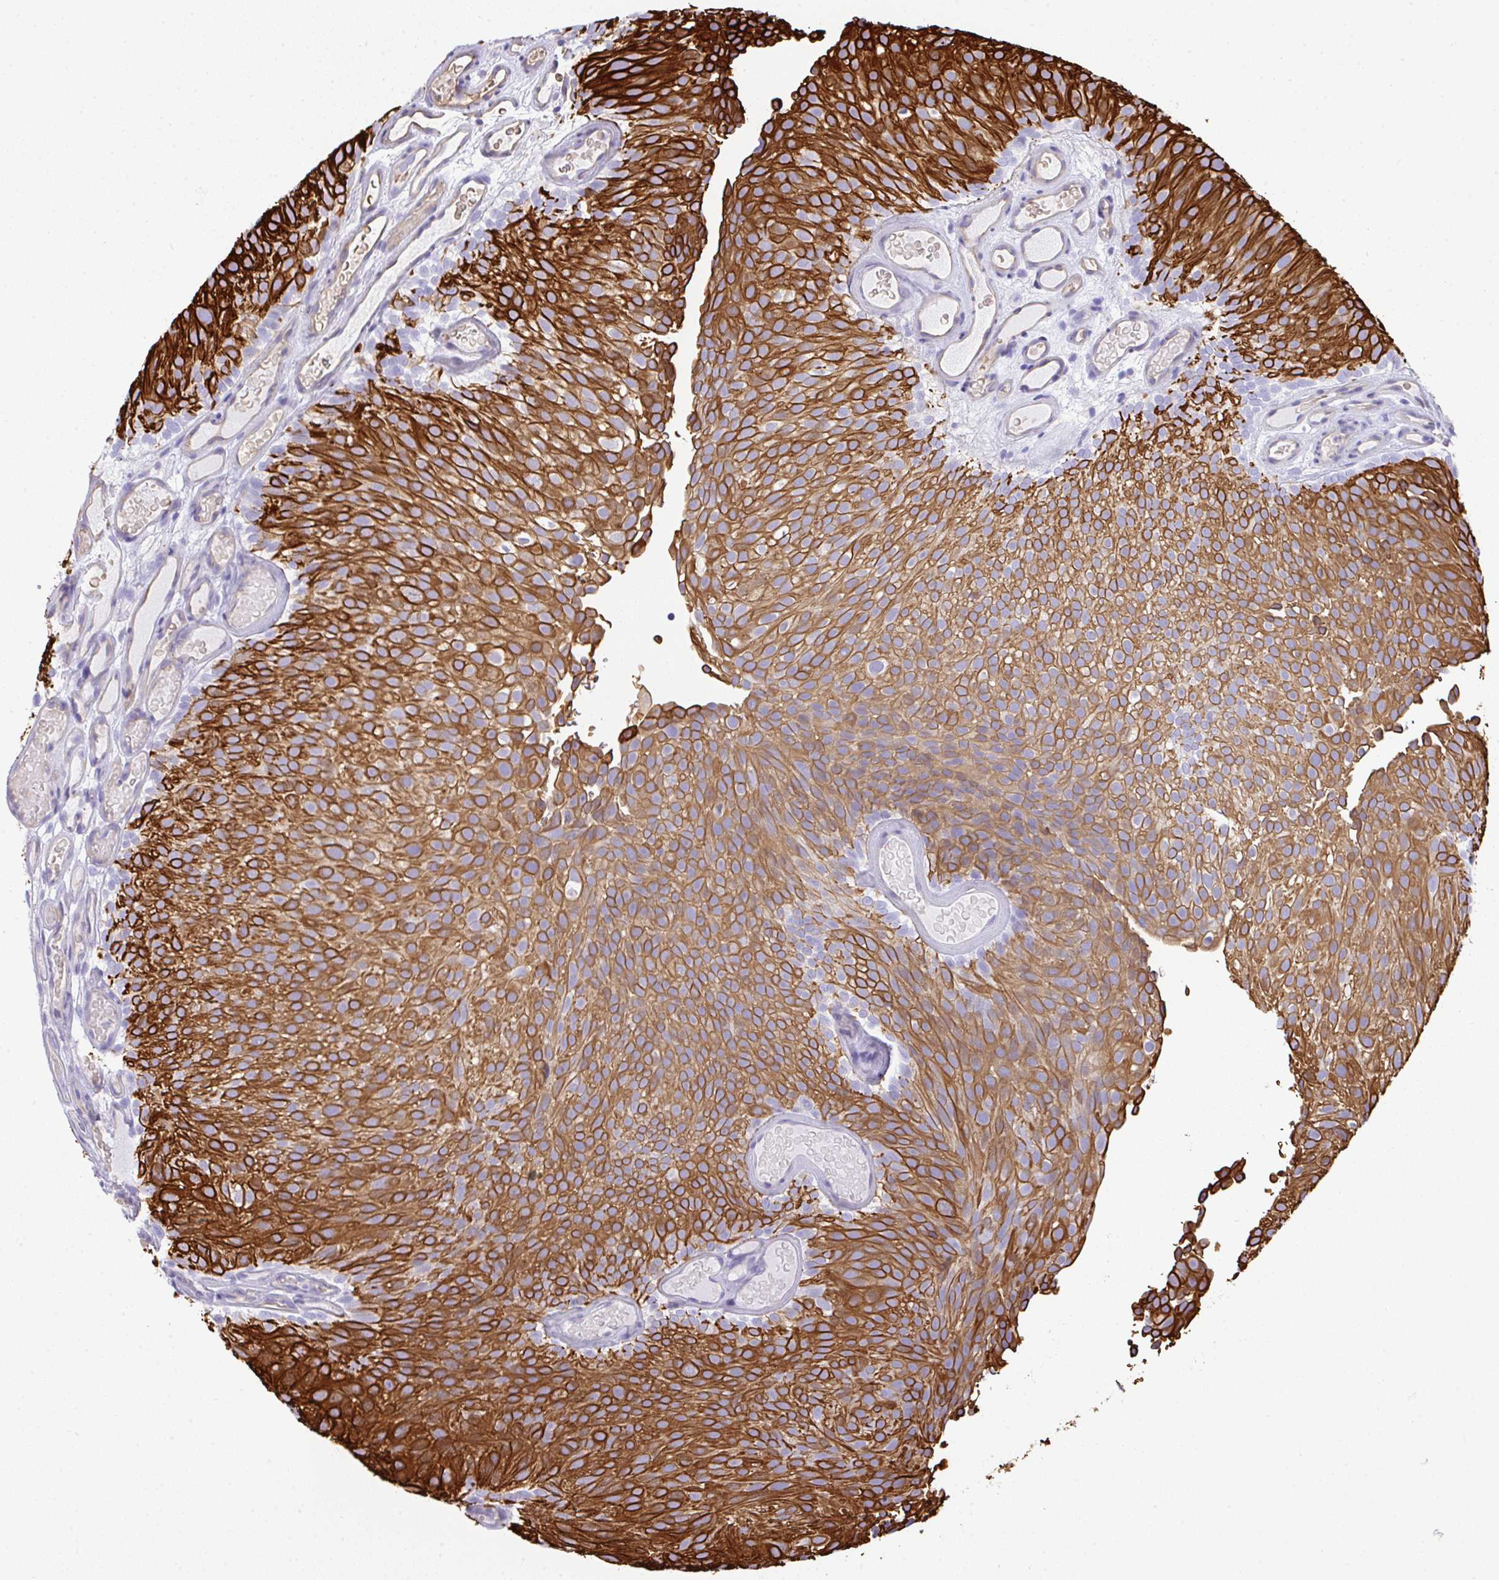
{"staining": {"intensity": "strong", "quantity": ">75%", "location": "cytoplasmic/membranous"}, "tissue": "urothelial cancer", "cell_type": "Tumor cells", "image_type": "cancer", "snomed": [{"axis": "morphology", "description": "Urothelial carcinoma, Low grade"}, {"axis": "topography", "description": "Urinary bladder"}], "caption": "IHC histopathology image of urothelial carcinoma (low-grade) stained for a protein (brown), which reveals high levels of strong cytoplasmic/membranous expression in approximately >75% of tumor cells.", "gene": "TNFAIP8", "patient": {"sex": "male", "age": 78}}